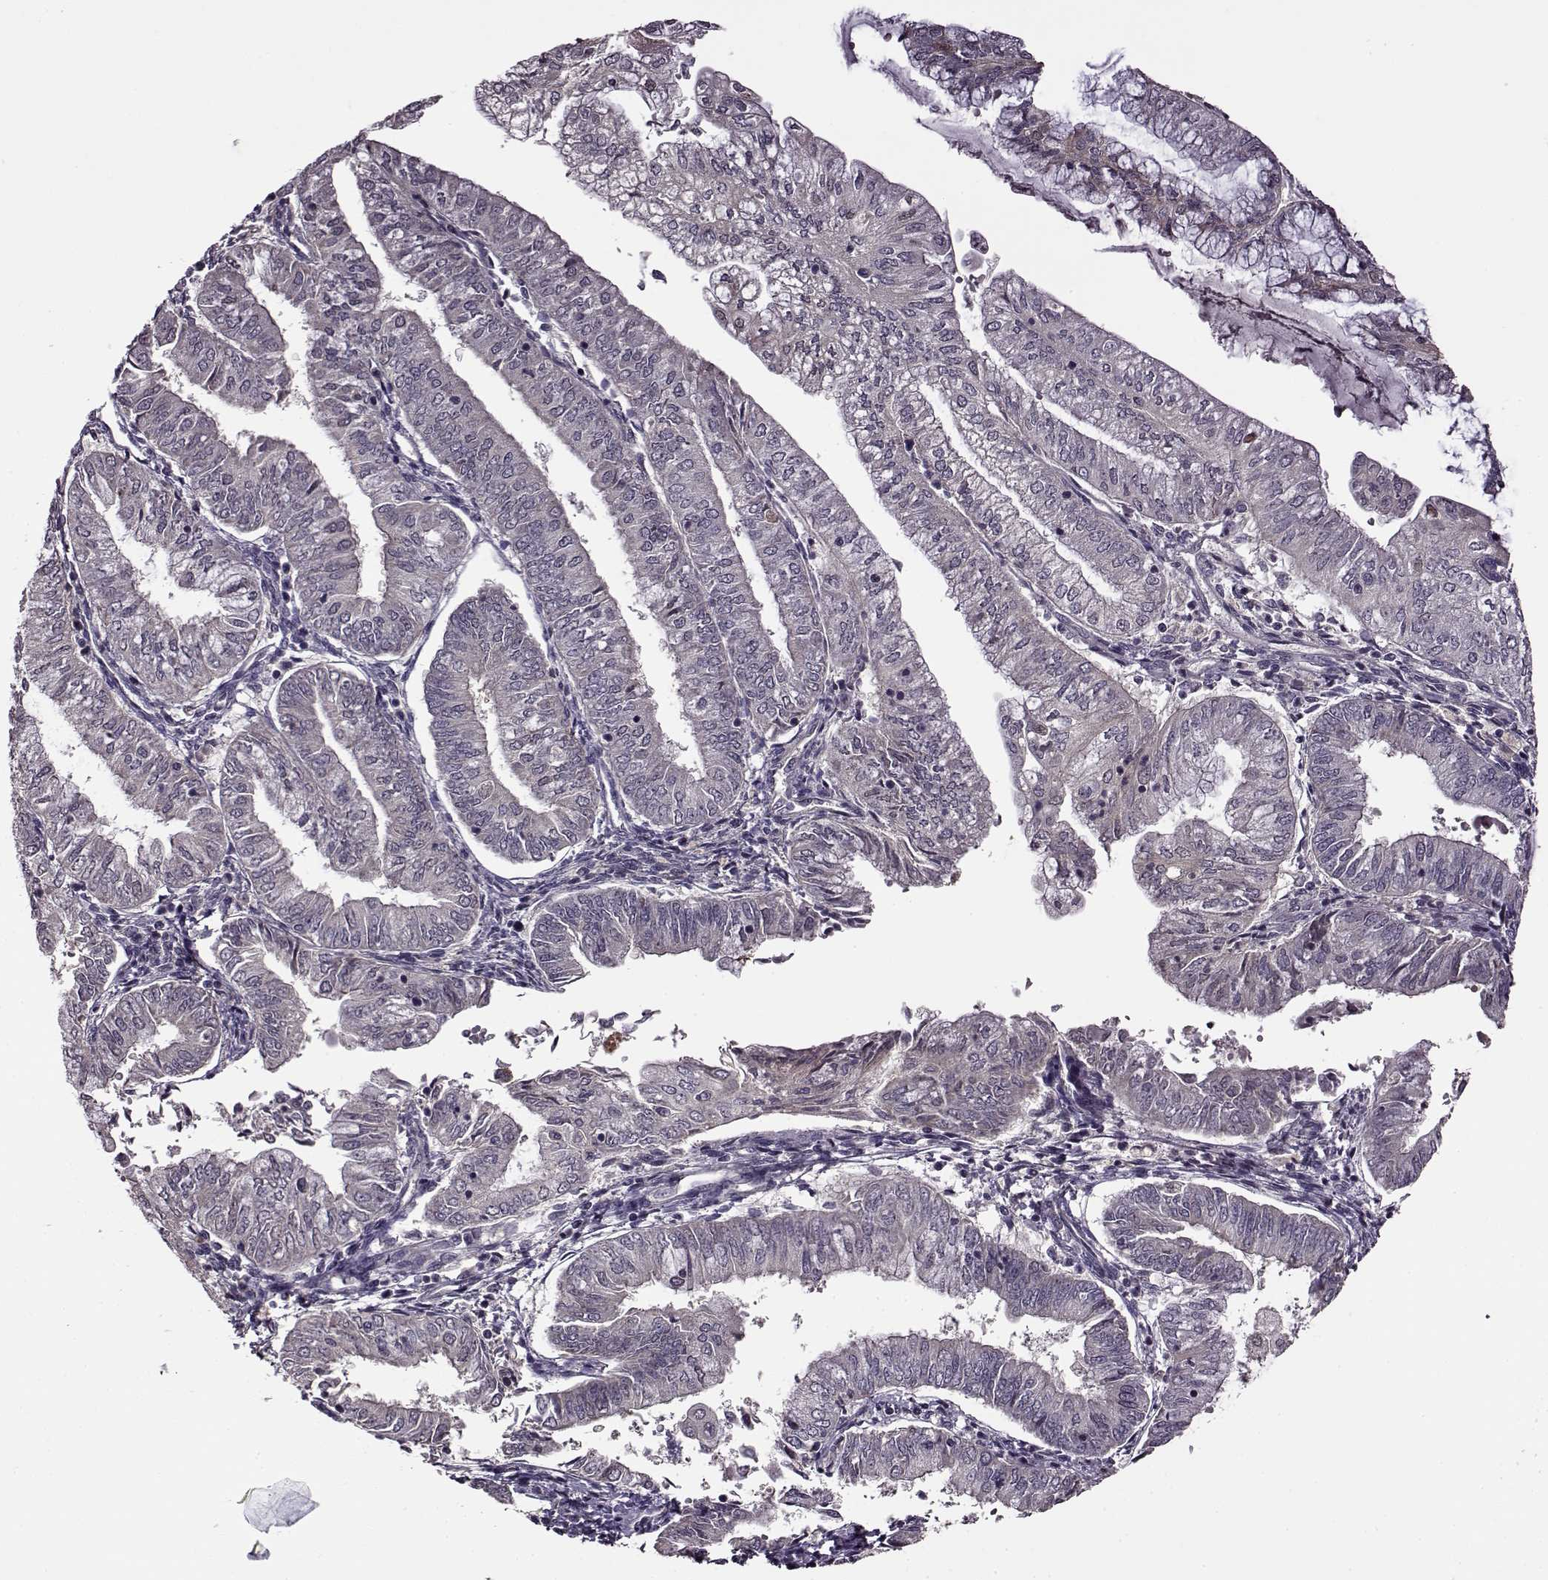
{"staining": {"intensity": "negative", "quantity": "none", "location": "none"}, "tissue": "endometrial cancer", "cell_type": "Tumor cells", "image_type": "cancer", "snomed": [{"axis": "morphology", "description": "Adenocarcinoma, NOS"}, {"axis": "topography", "description": "Endometrium"}], "caption": "There is no significant staining in tumor cells of endometrial cancer (adenocarcinoma).", "gene": "MAIP1", "patient": {"sex": "female", "age": 55}}